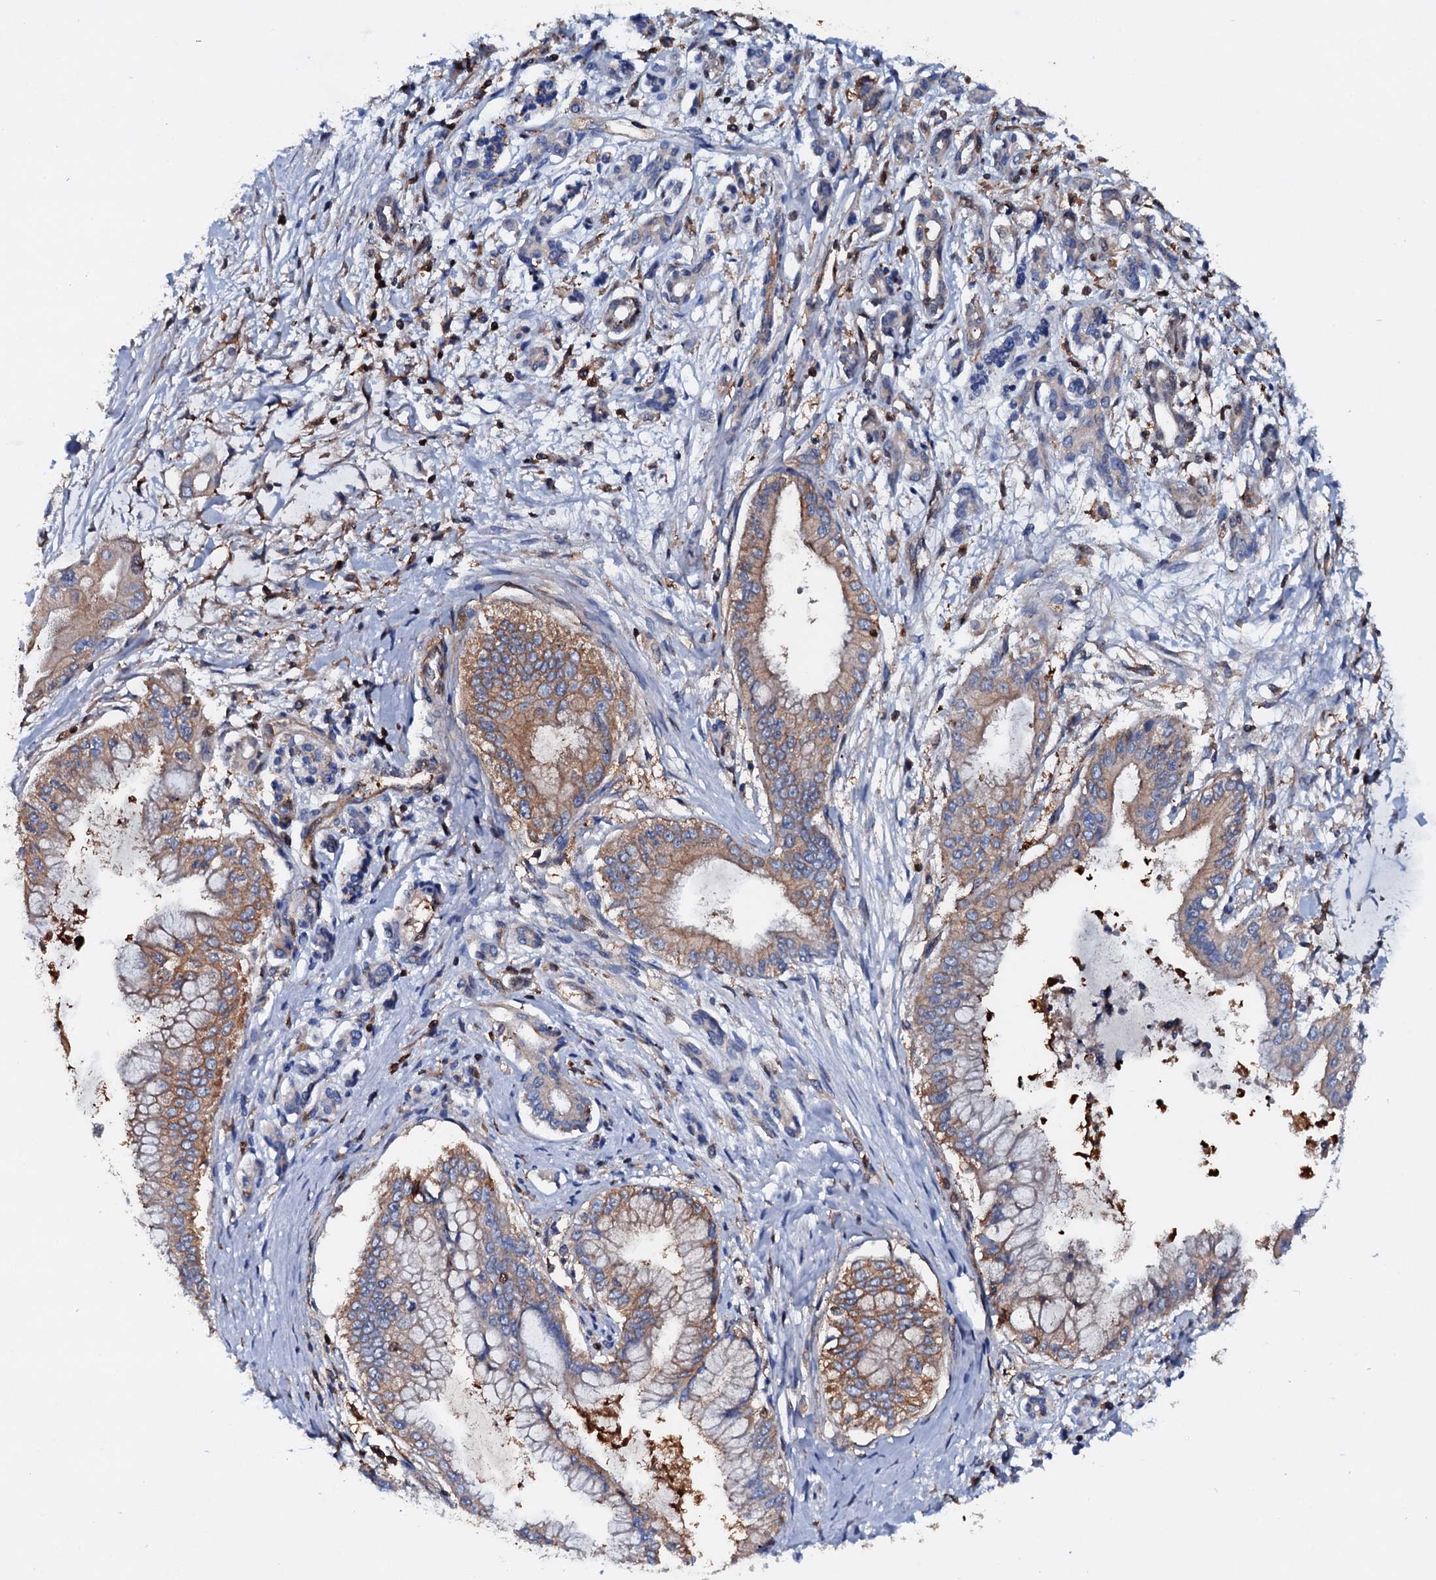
{"staining": {"intensity": "weak", "quantity": "25%-75%", "location": "cytoplasmic/membranous"}, "tissue": "pancreatic cancer", "cell_type": "Tumor cells", "image_type": "cancer", "snomed": [{"axis": "morphology", "description": "Adenocarcinoma, NOS"}, {"axis": "topography", "description": "Pancreas"}], "caption": "Immunohistochemical staining of pancreatic cancer demonstrates weak cytoplasmic/membranous protein staining in approximately 25%-75% of tumor cells. Using DAB (brown) and hematoxylin (blue) stains, captured at high magnification using brightfield microscopy.", "gene": "MS4A4E", "patient": {"sex": "male", "age": 46}}